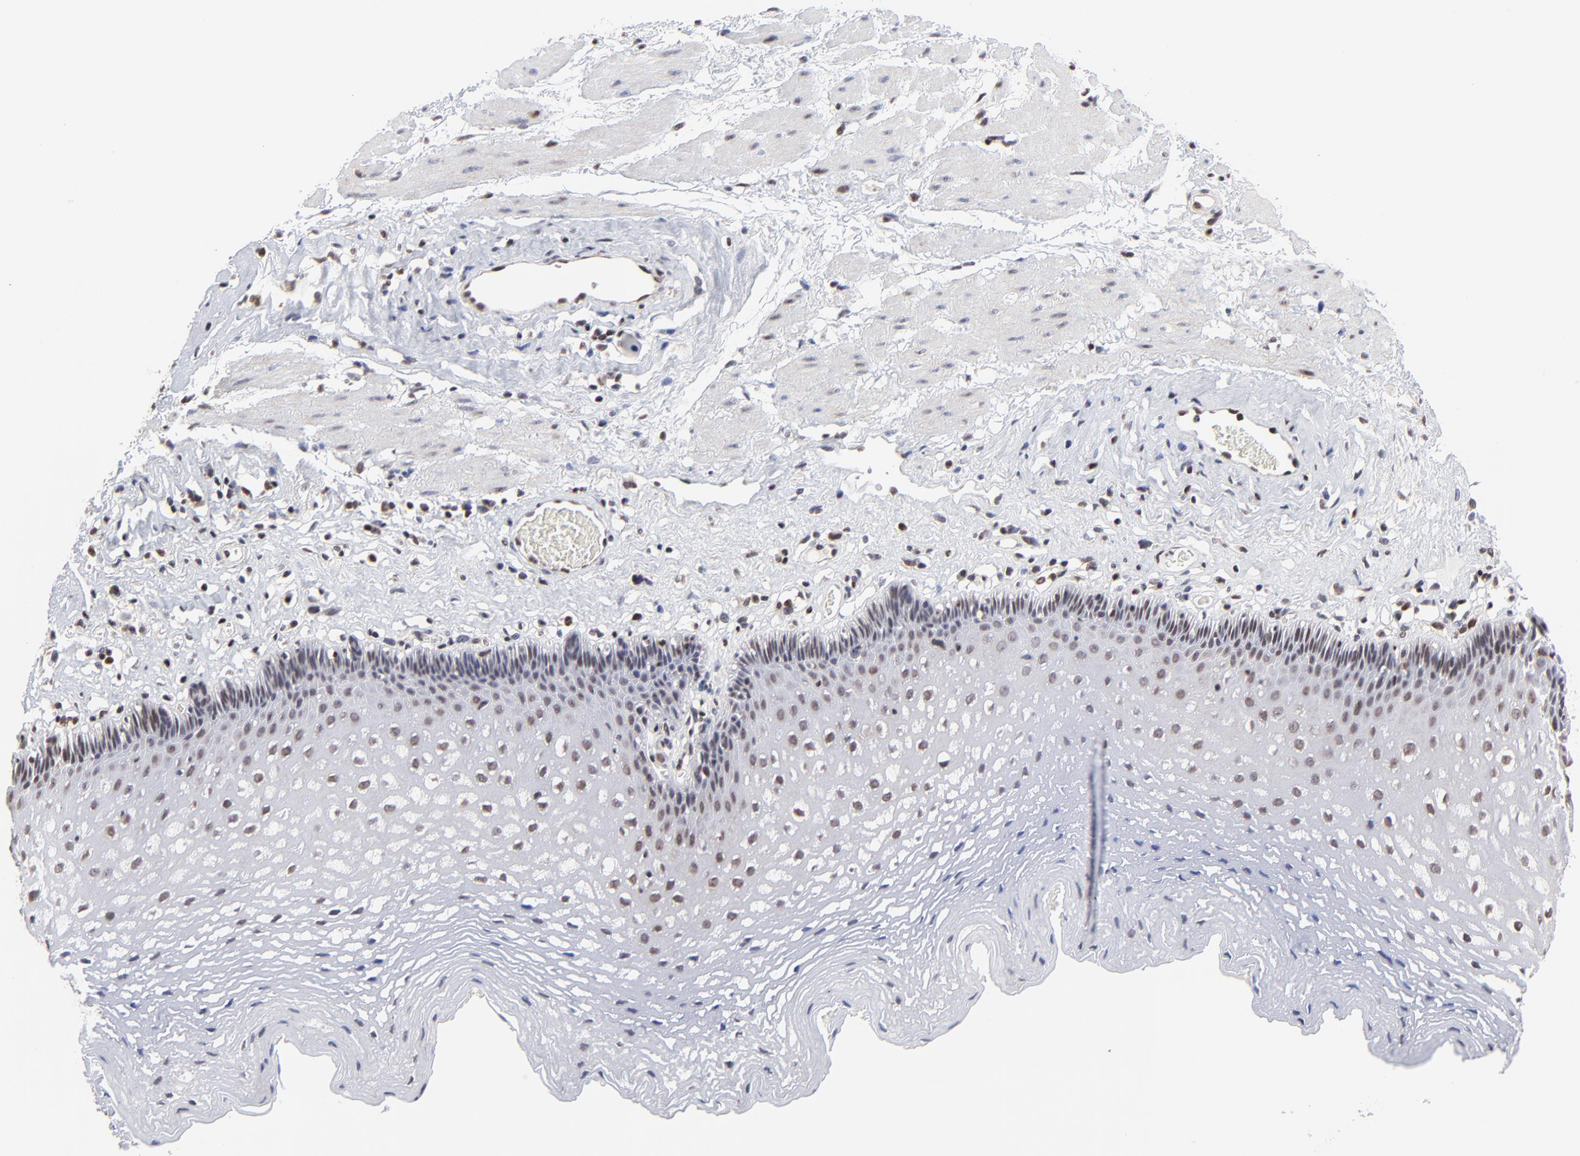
{"staining": {"intensity": "weak", "quantity": "25%-75%", "location": "nuclear"}, "tissue": "esophagus", "cell_type": "Squamous epithelial cells", "image_type": "normal", "snomed": [{"axis": "morphology", "description": "Normal tissue, NOS"}, {"axis": "topography", "description": "Esophagus"}], "caption": "Protein expression analysis of normal esophagus displays weak nuclear expression in approximately 25%-75% of squamous epithelial cells. The staining was performed using DAB to visualize the protein expression in brown, while the nuclei were stained in blue with hematoxylin (Magnification: 20x).", "gene": "DSN1", "patient": {"sex": "female", "age": 70}}